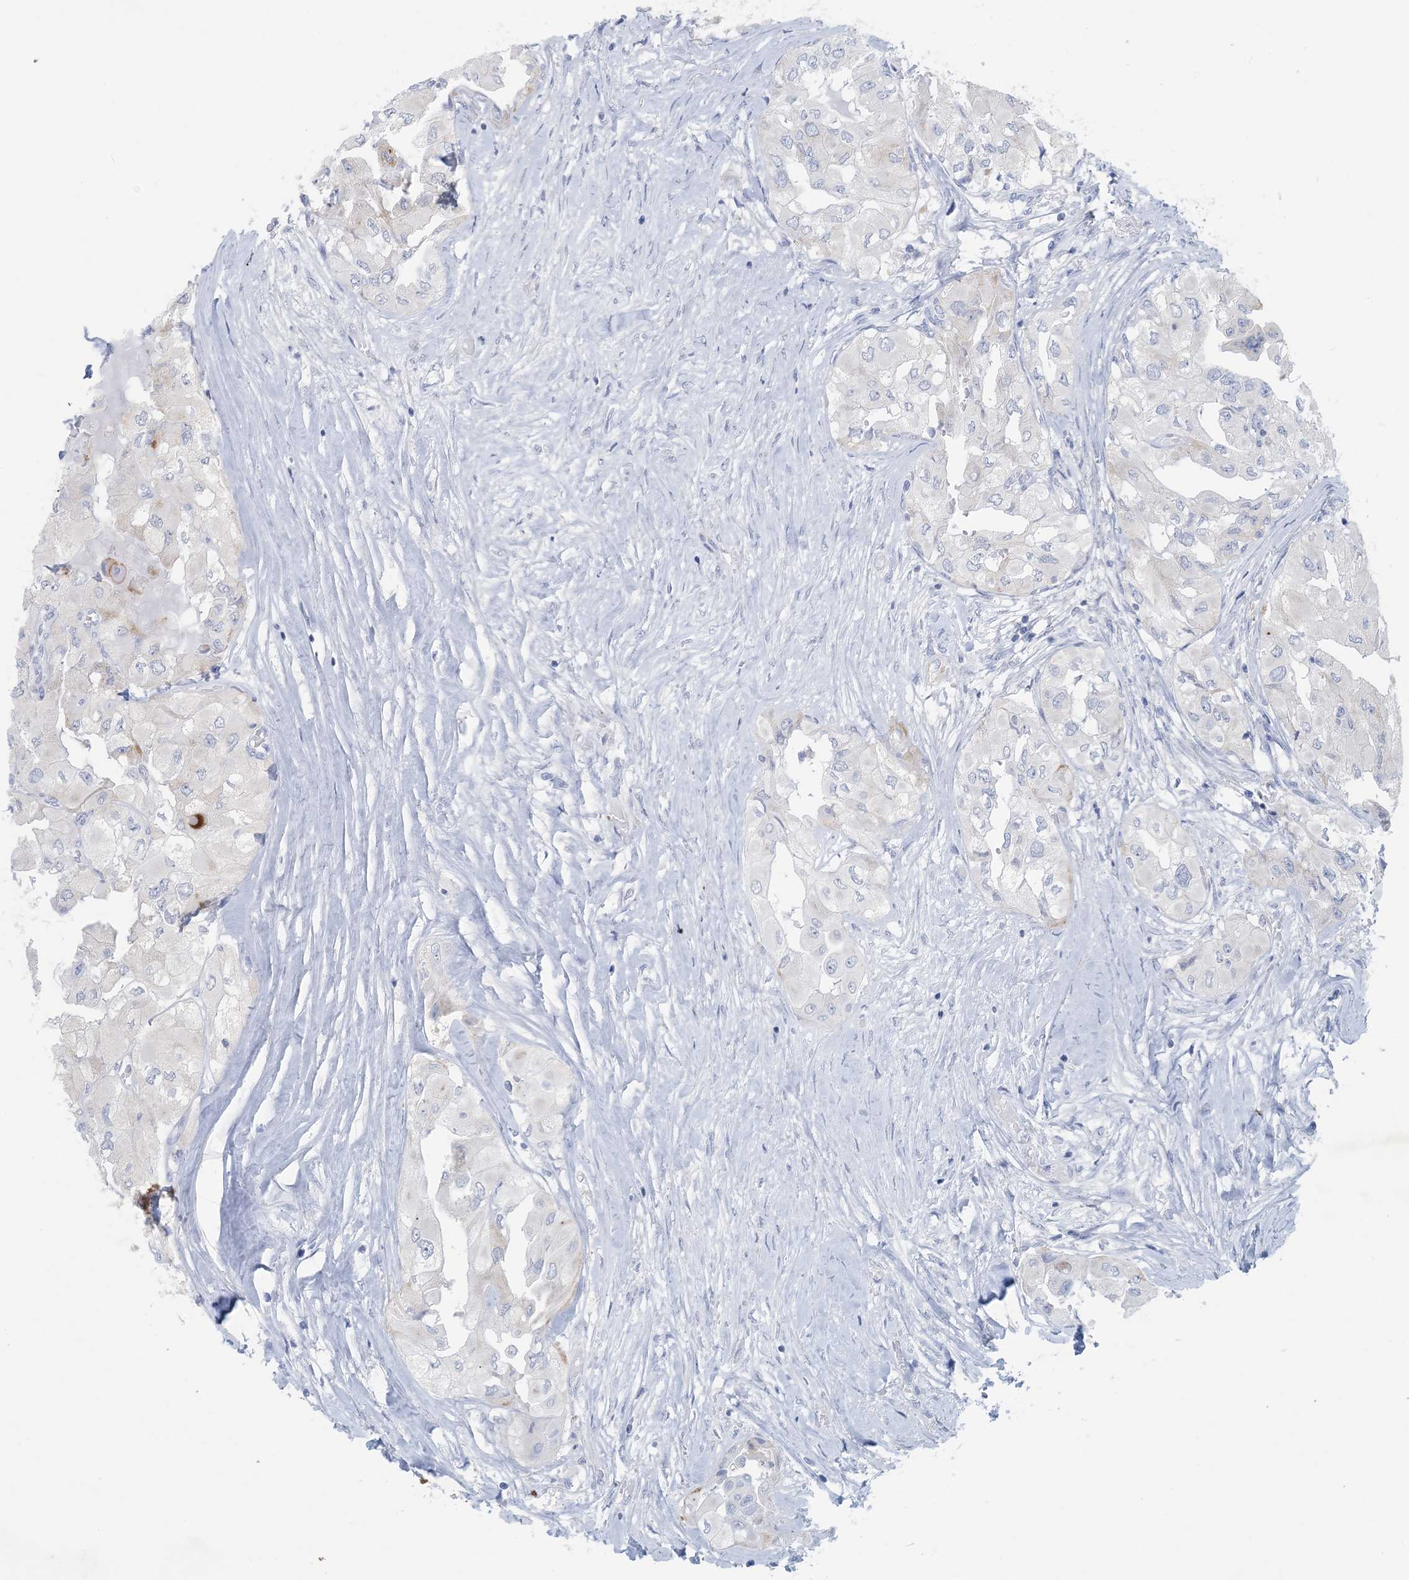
{"staining": {"intensity": "negative", "quantity": "none", "location": "none"}, "tissue": "thyroid cancer", "cell_type": "Tumor cells", "image_type": "cancer", "snomed": [{"axis": "morphology", "description": "Papillary adenocarcinoma, NOS"}, {"axis": "topography", "description": "Thyroid gland"}], "caption": "High magnification brightfield microscopy of thyroid cancer stained with DAB (3,3'-diaminobenzidine) (brown) and counterstained with hematoxylin (blue): tumor cells show no significant expression.", "gene": "GABRG1", "patient": {"sex": "female", "age": 59}}